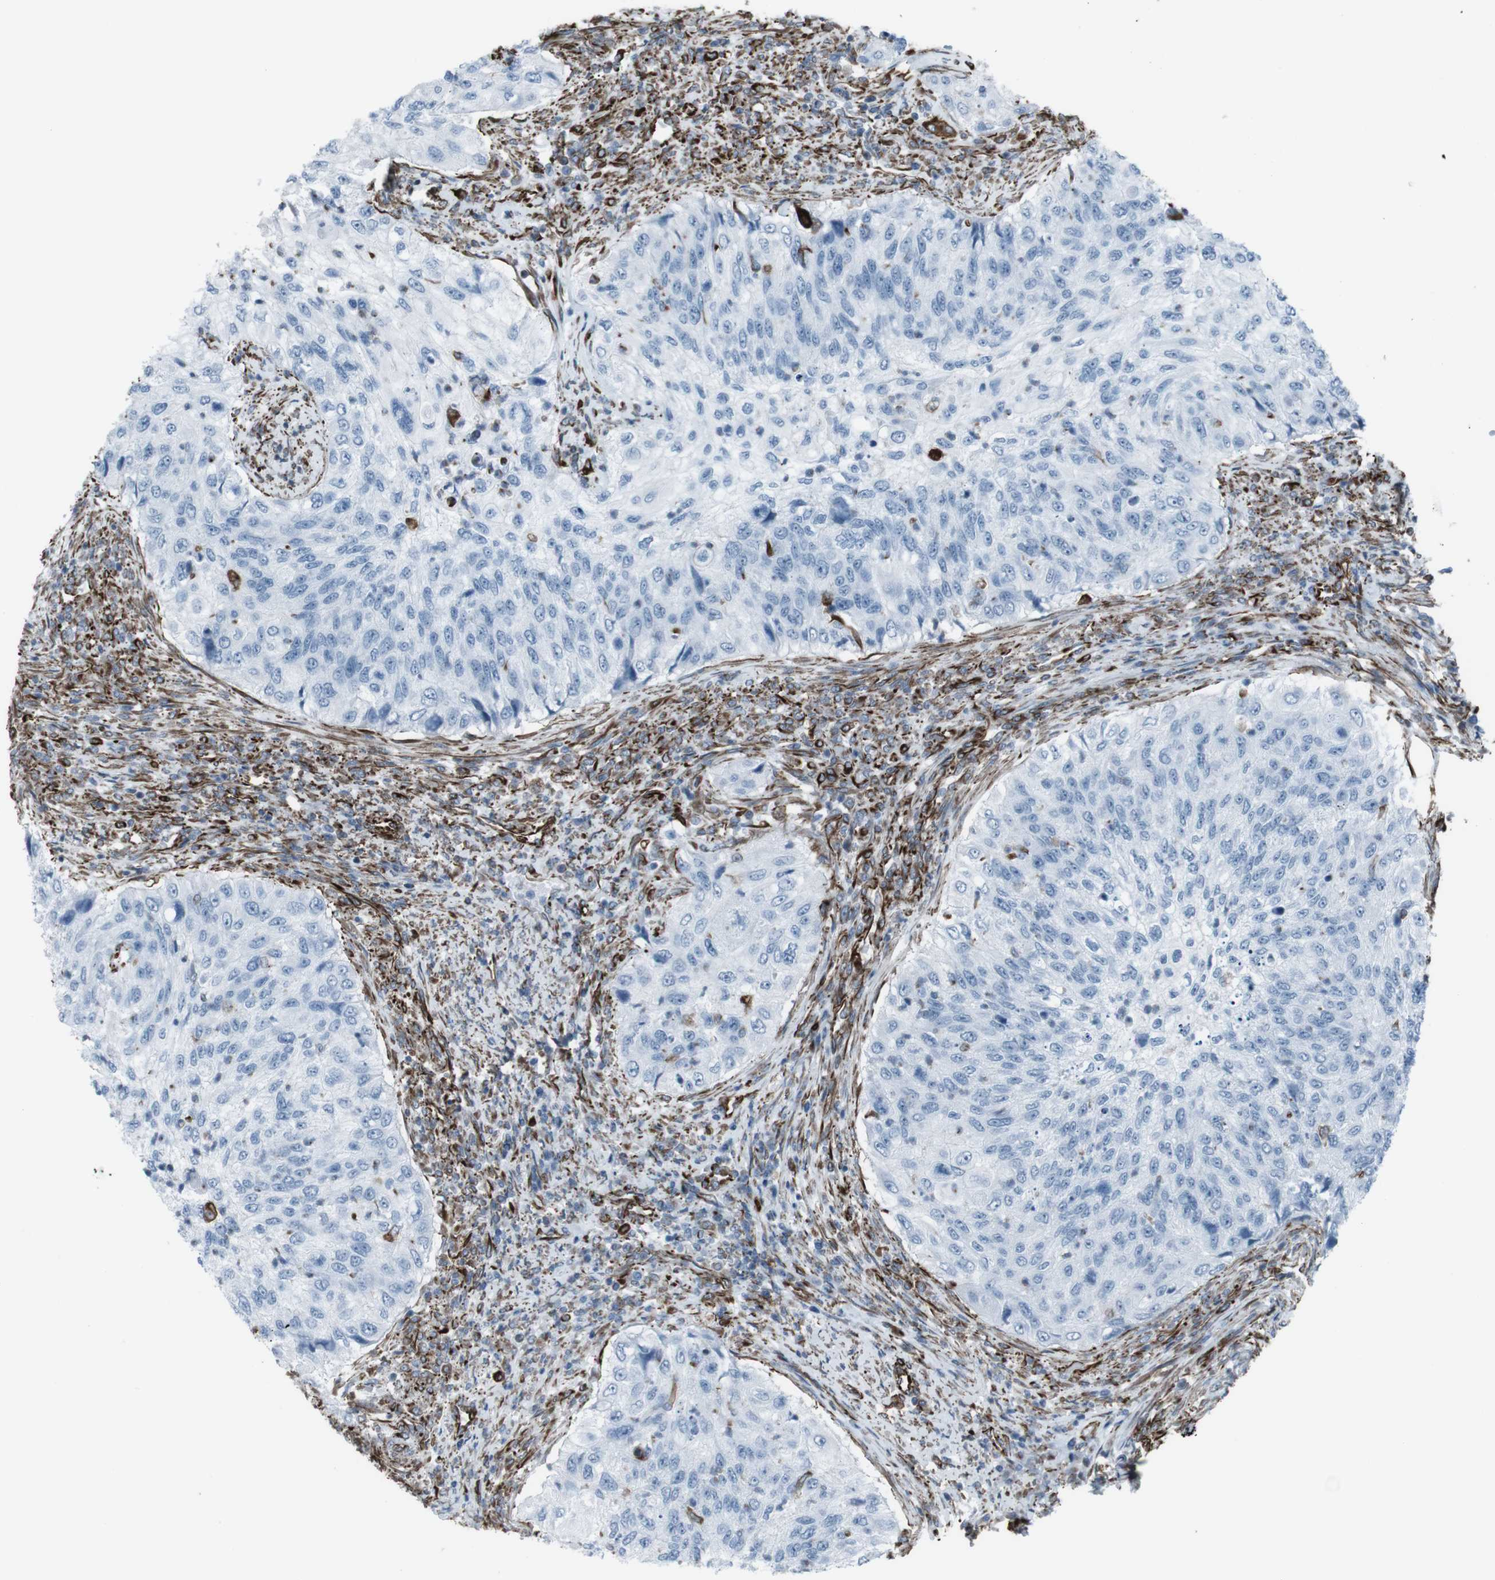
{"staining": {"intensity": "negative", "quantity": "none", "location": "none"}, "tissue": "urothelial cancer", "cell_type": "Tumor cells", "image_type": "cancer", "snomed": [{"axis": "morphology", "description": "Urothelial carcinoma, High grade"}, {"axis": "topography", "description": "Urinary bladder"}], "caption": "Tumor cells show no significant positivity in urothelial carcinoma (high-grade).", "gene": "ZDHHC6", "patient": {"sex": "female", "age": 60}}